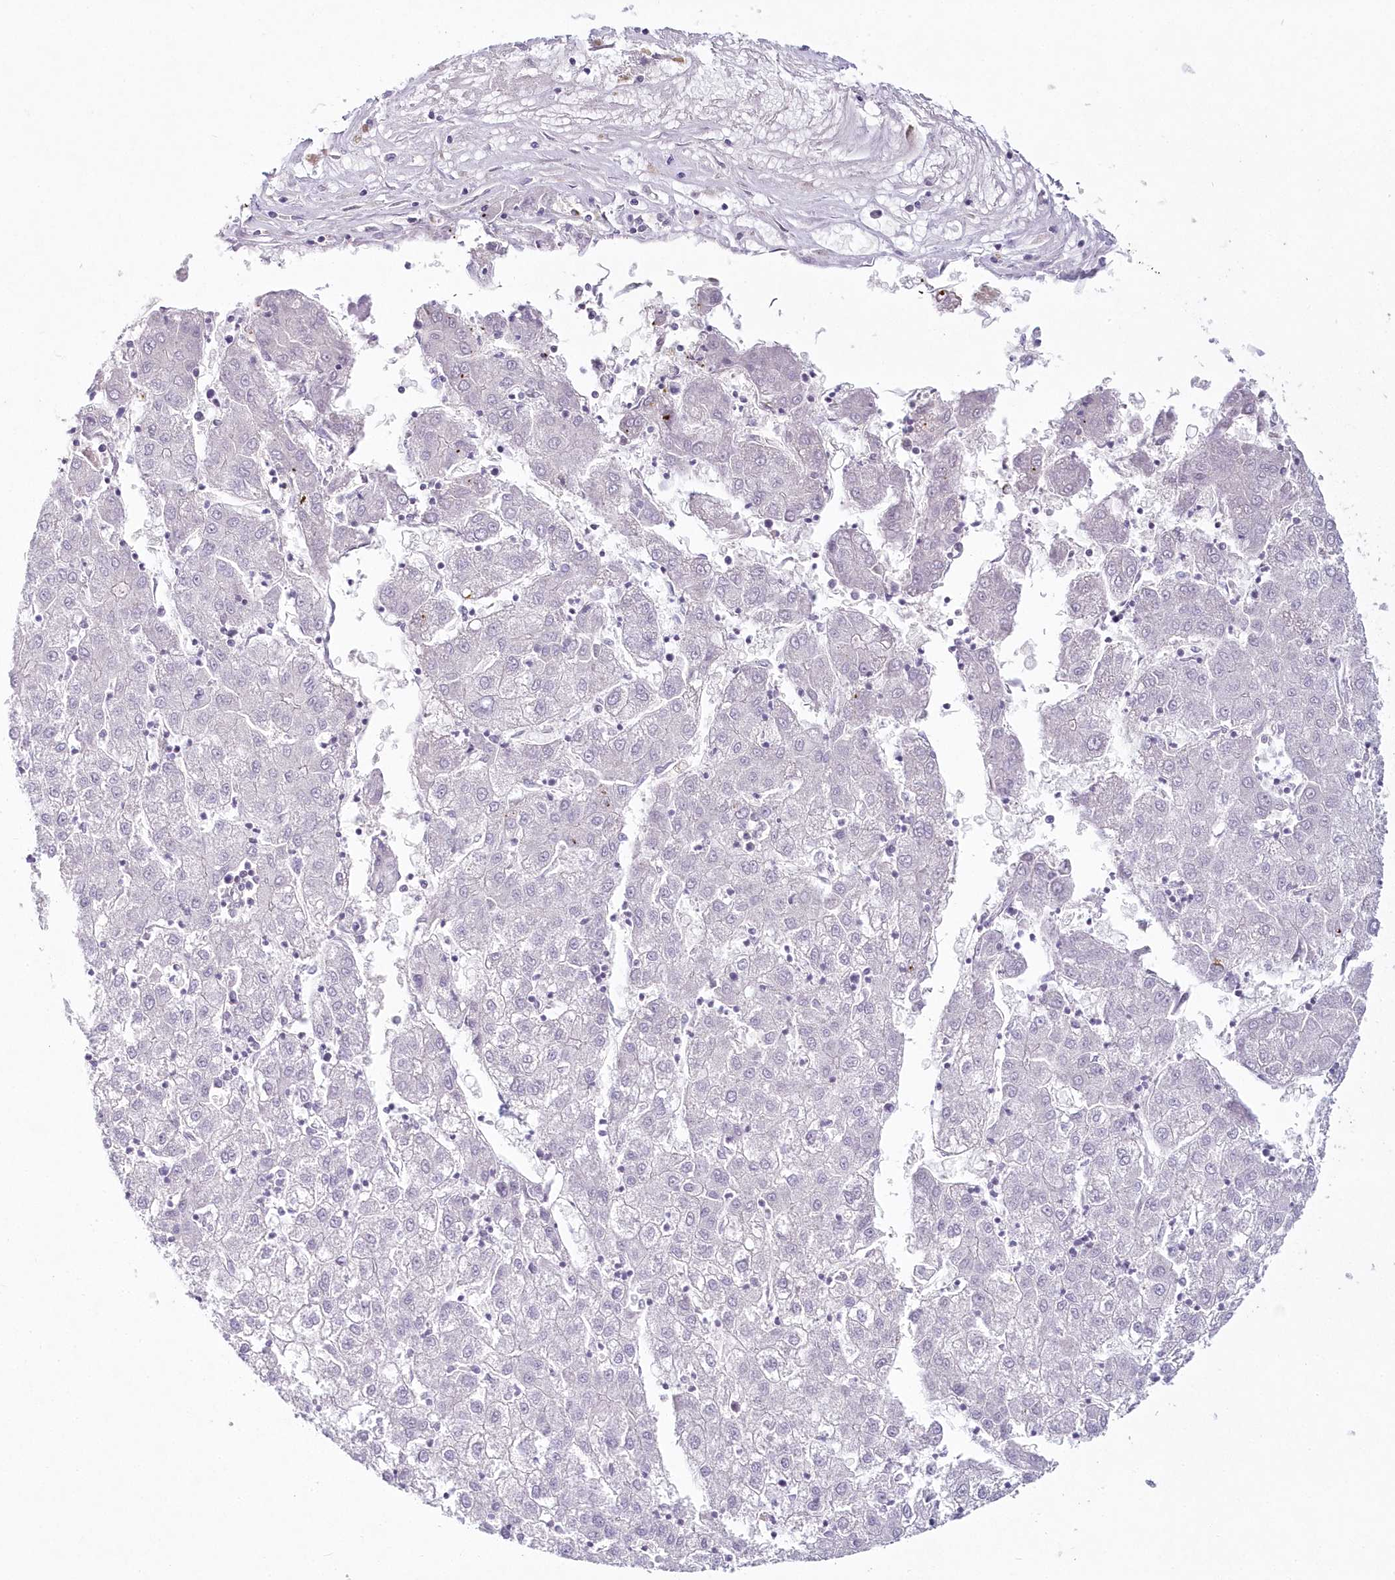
{"staining": {"intensity": "negative", "quantity": "none", "location": "none"}, "tissue": "liver cancer", "cell_type": "Tumor cells", "image_type": "cancer", "snomed": [{"axis": "morphology", "description": "Carcinoma, Hepatocellular, NOS"}, {"axis": "topography", "description": "Liver"}], "caption": "An immunohistochemistry (IHC) photomicrograph of liver cancer is shown. There is no staining in tumor cells of liver cancer.", "gene": "HYCC2", "patient": {"sex": "male", "age": 72}}